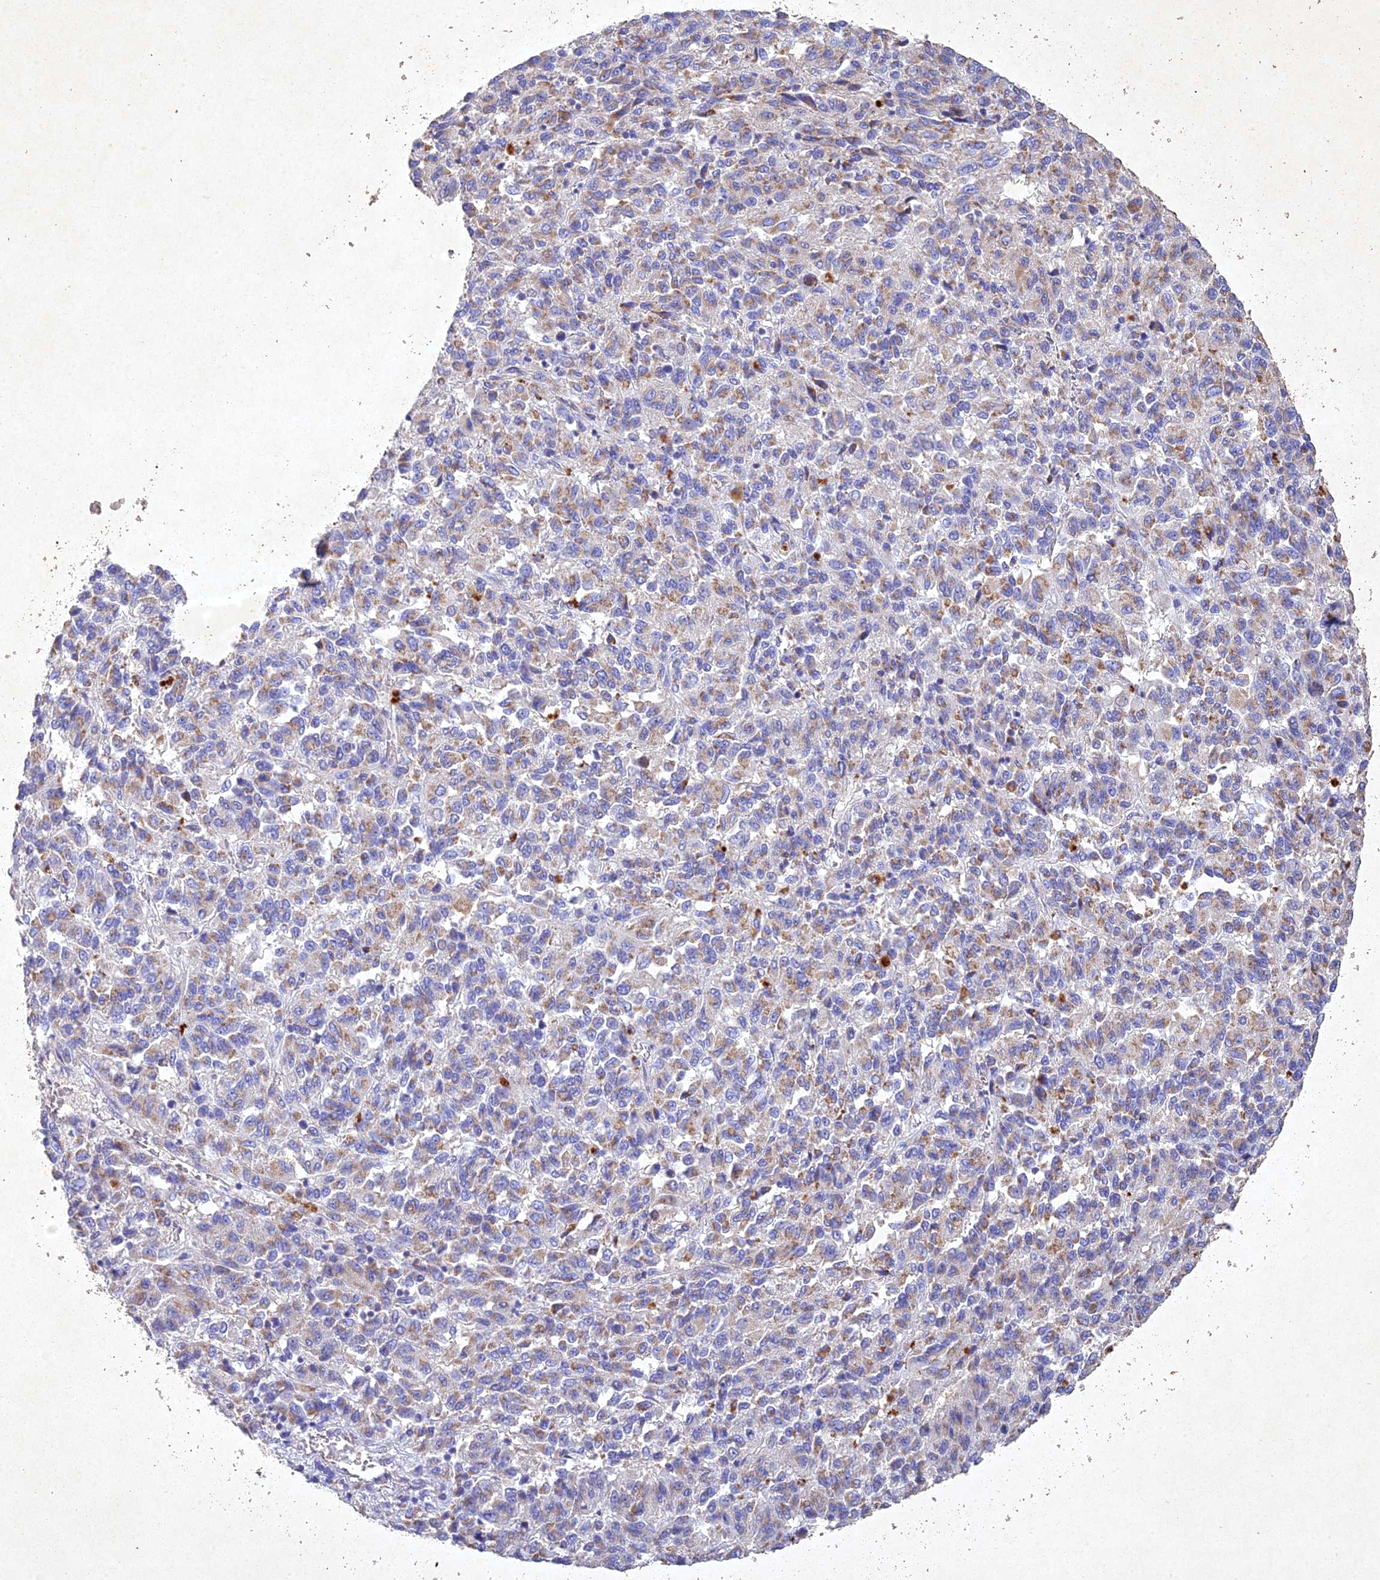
{"staining": {"intensity": "moderate", "quantity": "25%-75%", "location": "cytoplasmic/membranous"}, "tissue": "melanoma", "cell_type": "Tumor cells", "image_type": "cancer", "snomed": [{"axis": "morphology", "description": "Malignant melanoma, Metastatic site"}, {"axis": "topography", "description": "Lung"}], "caption": "Brown immunohistochemical staining in melanoma demonstrates moderate cytoplasmic/membranous positivity in approximately 25%-75% of tumor cells.", "gene": "NDUFV1", "patient": {"sex": "male", "age": 64}}